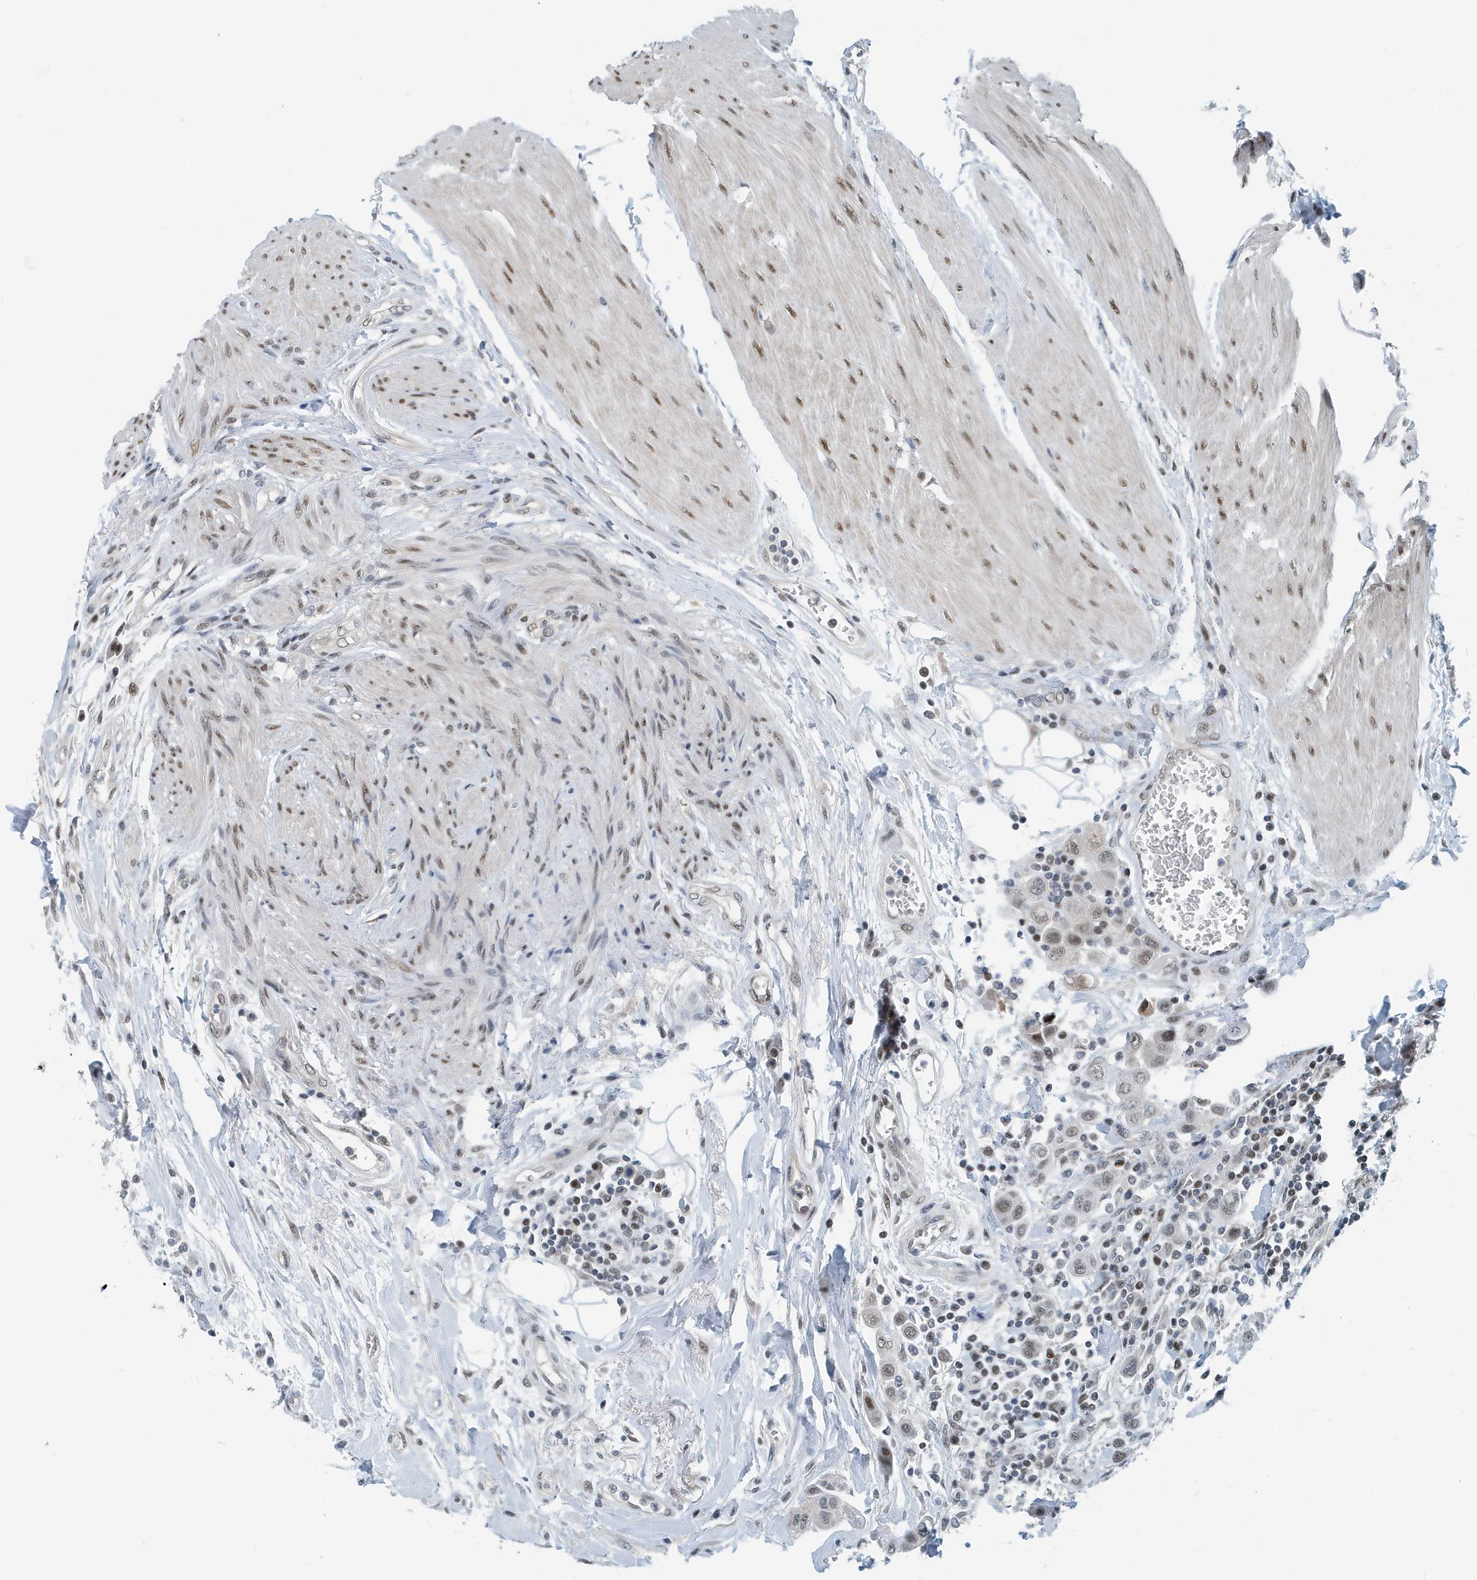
{"staining": {"intensity": "weak", "quantity": ">75%", "location": "nuclear"}, "tissue": "urothelial cancer", "cell_type": "Tumor cells", "image_type": "cancer", "snomed": [{"axis": "morphology", "description": "Urothelial carcinoma, High grade"}, {"axis": "topography", "description": "Urinary bladder"}], "caption": "Immunohistochemical staining of human urothelial carcinoma (high-grade) shows low levels of weak nuclear protein expression in approximately >75% of tumor cells. (DAB (3,3'-diaminobenzidine) IHC, brown staining for protein, blue staining for nuclei).", "gene": "KIF15", "patient": {"sex": "male", "age": 50}}